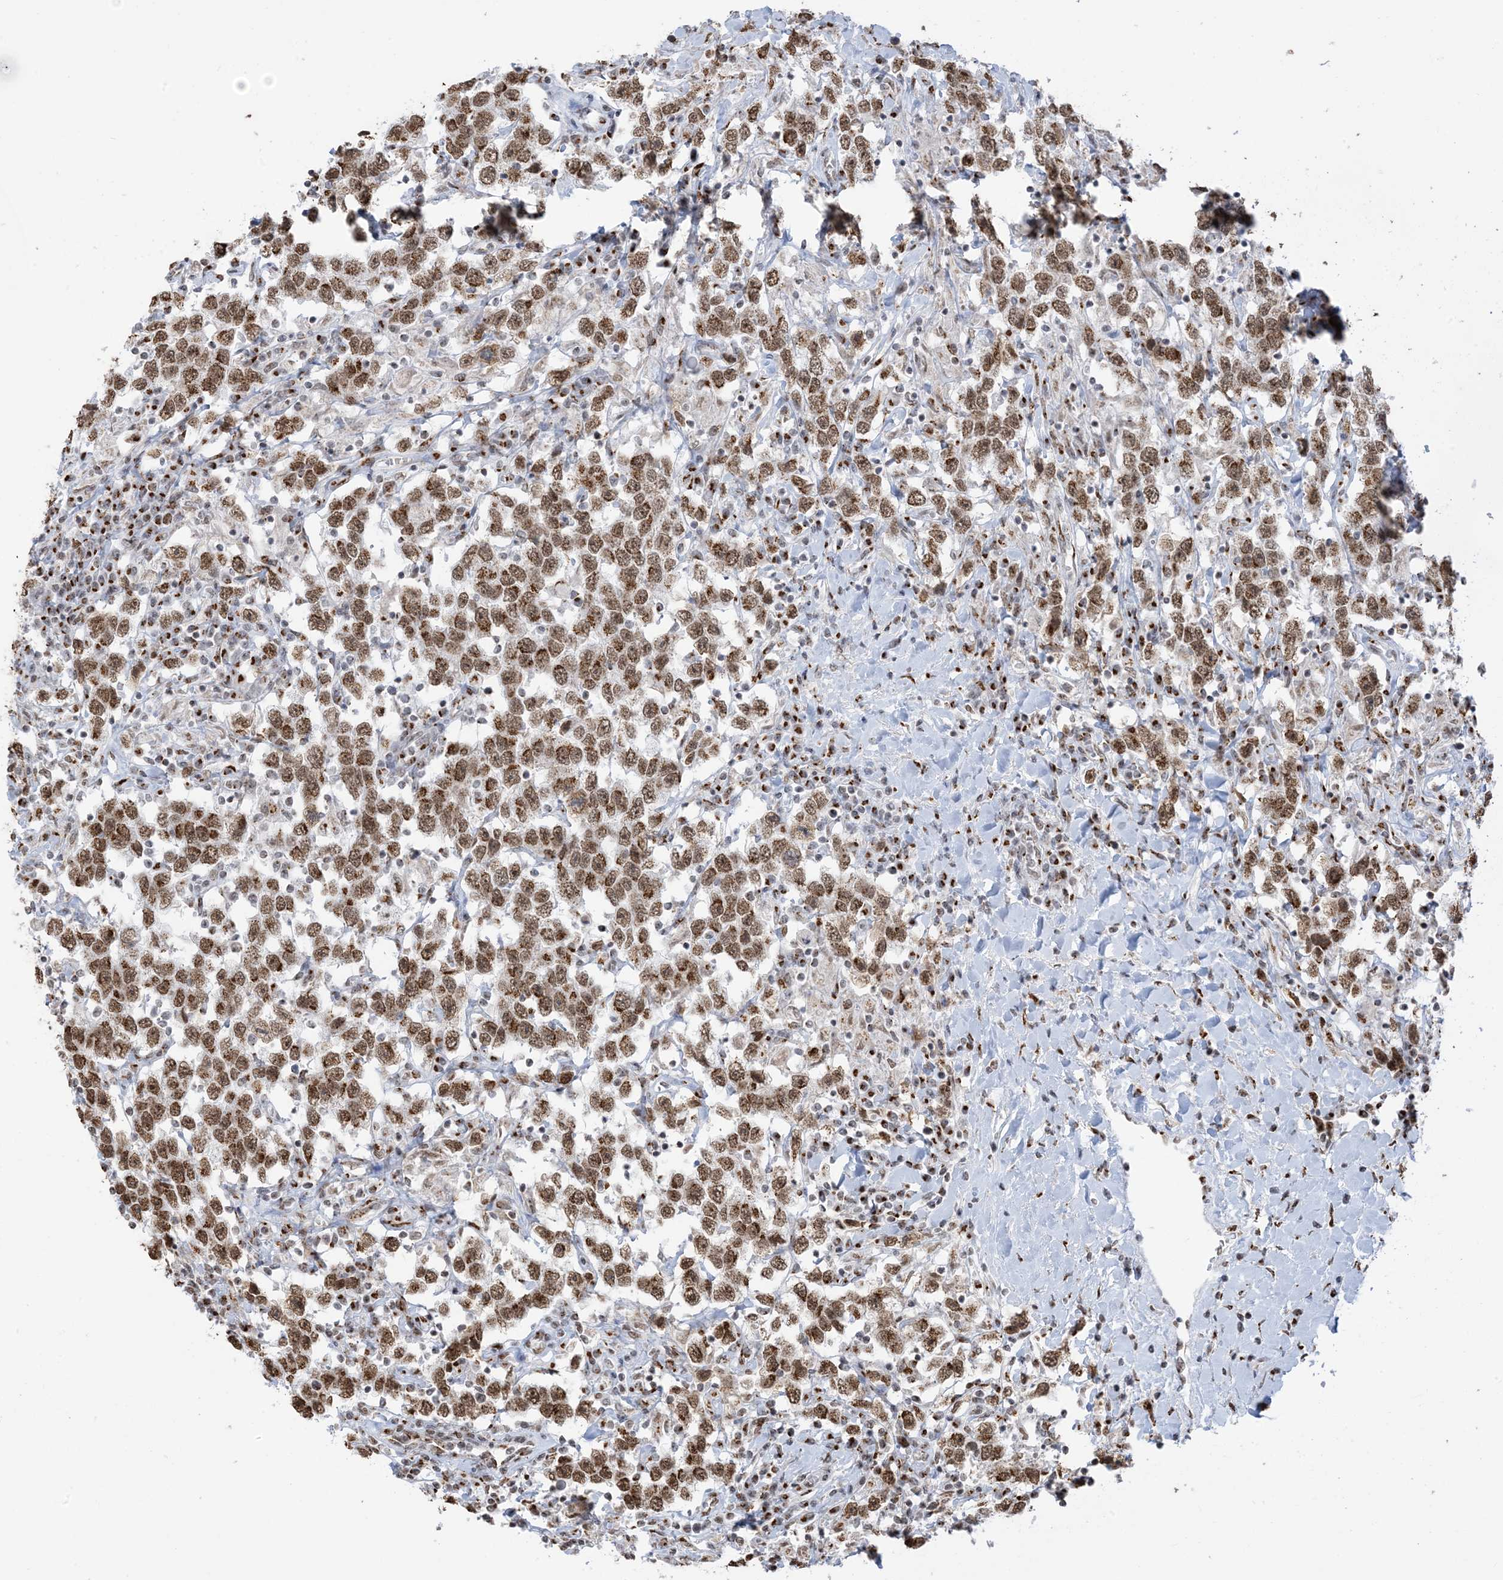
{"staining": {"intensity": "strong", "quantity": ">75%", "location": "nuclear"}, "tissue": "testis cancer", "cell_type": "Tumor cells", "image_type": "cancer", "snomed": [{"axis": "morphology", "description": "Seminoma, NOS"}, {"axis": "topography", "description": "Testis"}], "caption": "This is an image of immunohistochemistry staining of testis cancer, which shows strong positivity in the nuclear of tumor cells.", "gene": "GPR107", "patient": {"sex": "male", "age": 41}}